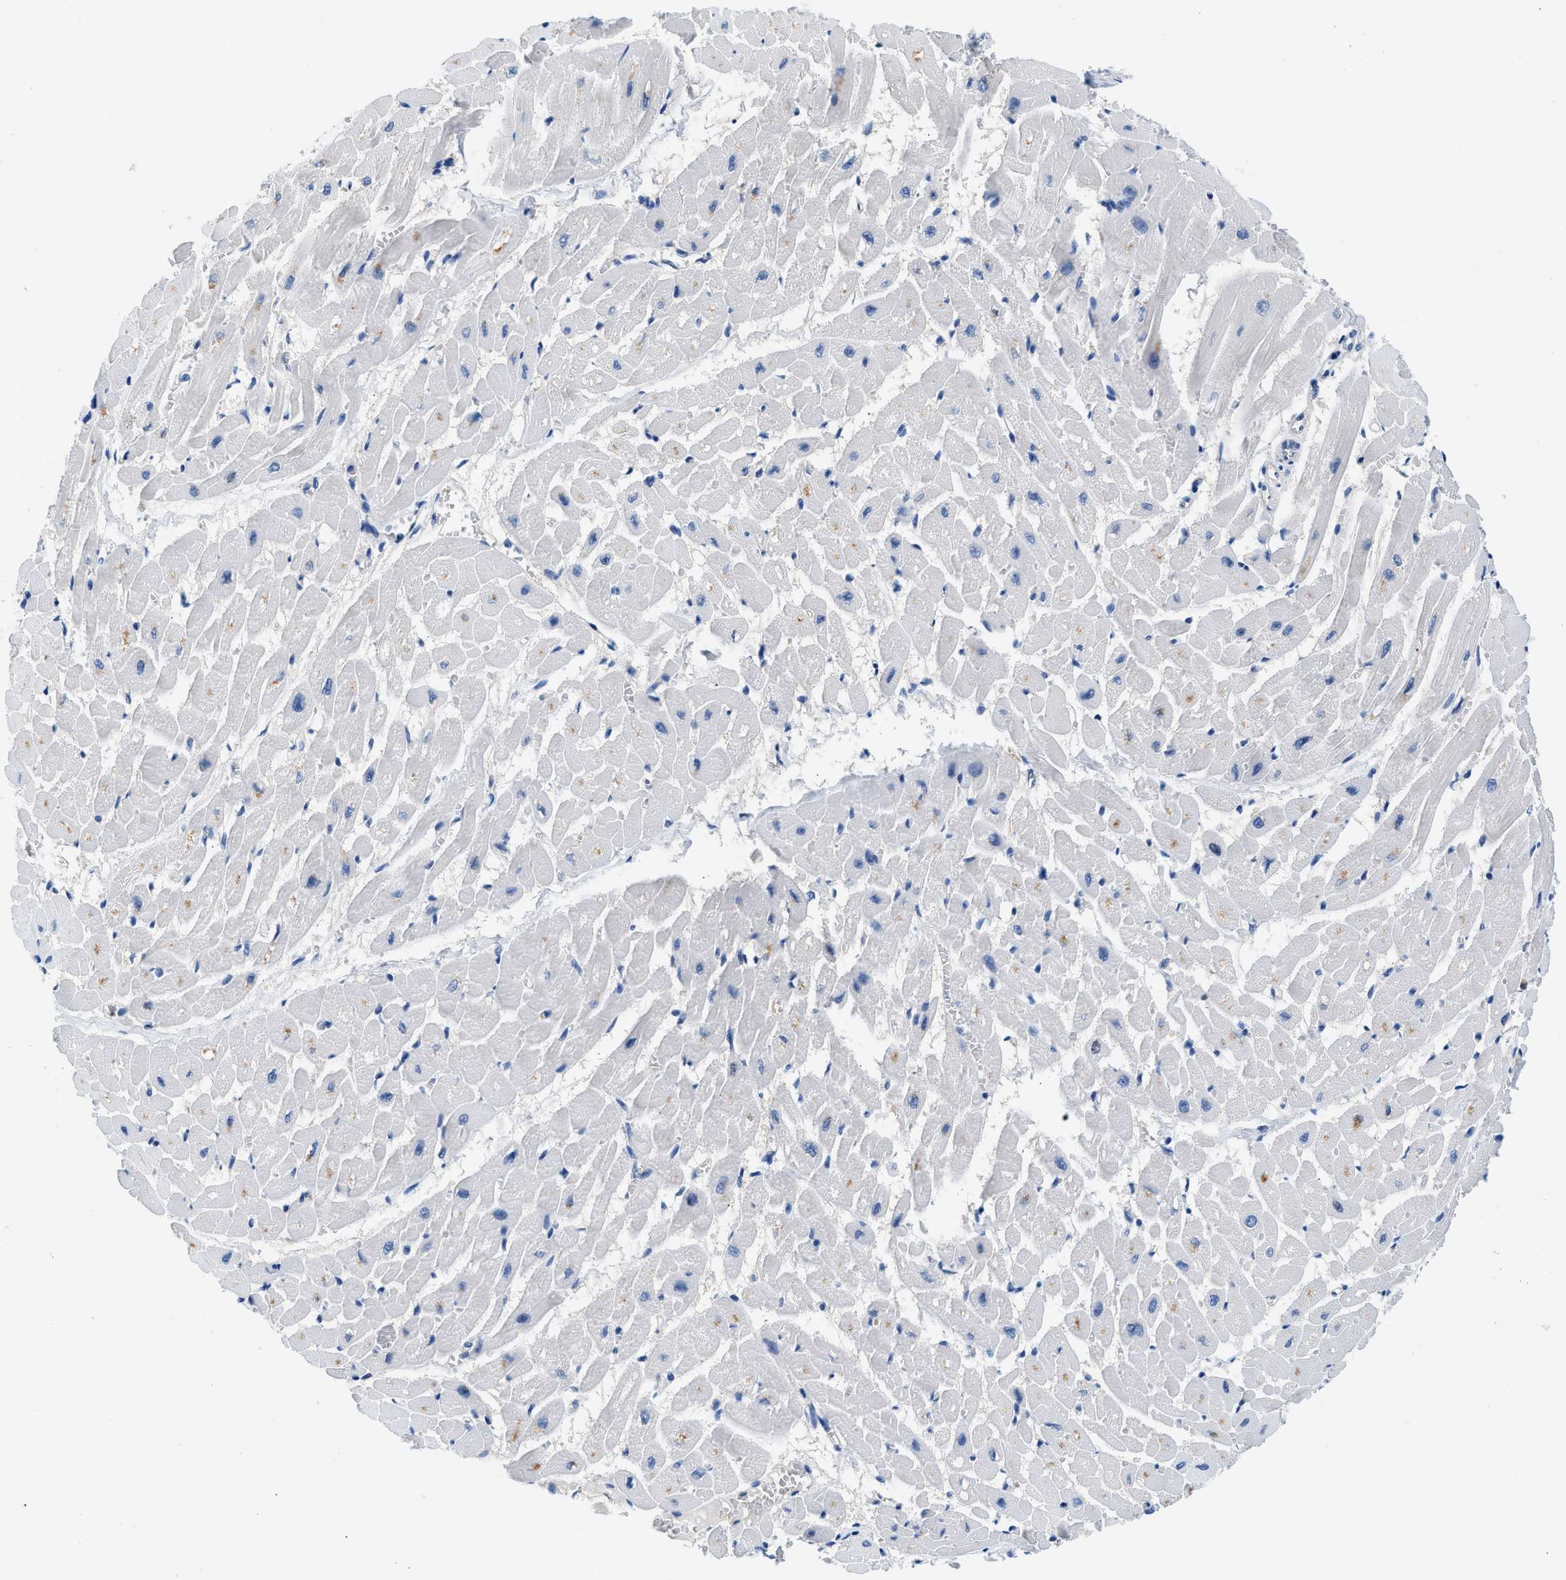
{"staining": {"intensity": "moderate", "quantity": "25%-75%", "location": "cytoplasmic/membranous"}, "tissue": "heart muscle", "cell_type": "Cardiomyocytes", "image_type": "normal", "snomed": [{"axis": "morphology", "description": "Normal tissue, NOS"}, {"axis": "topography", "description": "Heart"}], "caption": "DAB (3,3'-diaminobenzidine) immunohistochemical staining of normal human heart muscle reveals moderate cytoplasmic/membranous protein positivity in about 25%-75% of cardiomyocytes. The staining was performed using DAB, with brown indicating positive protein expression. Nuclei are stained blue with hematoxylin.", "gene": "FADS6", "patient": {"sex": "male", "age": 45}}